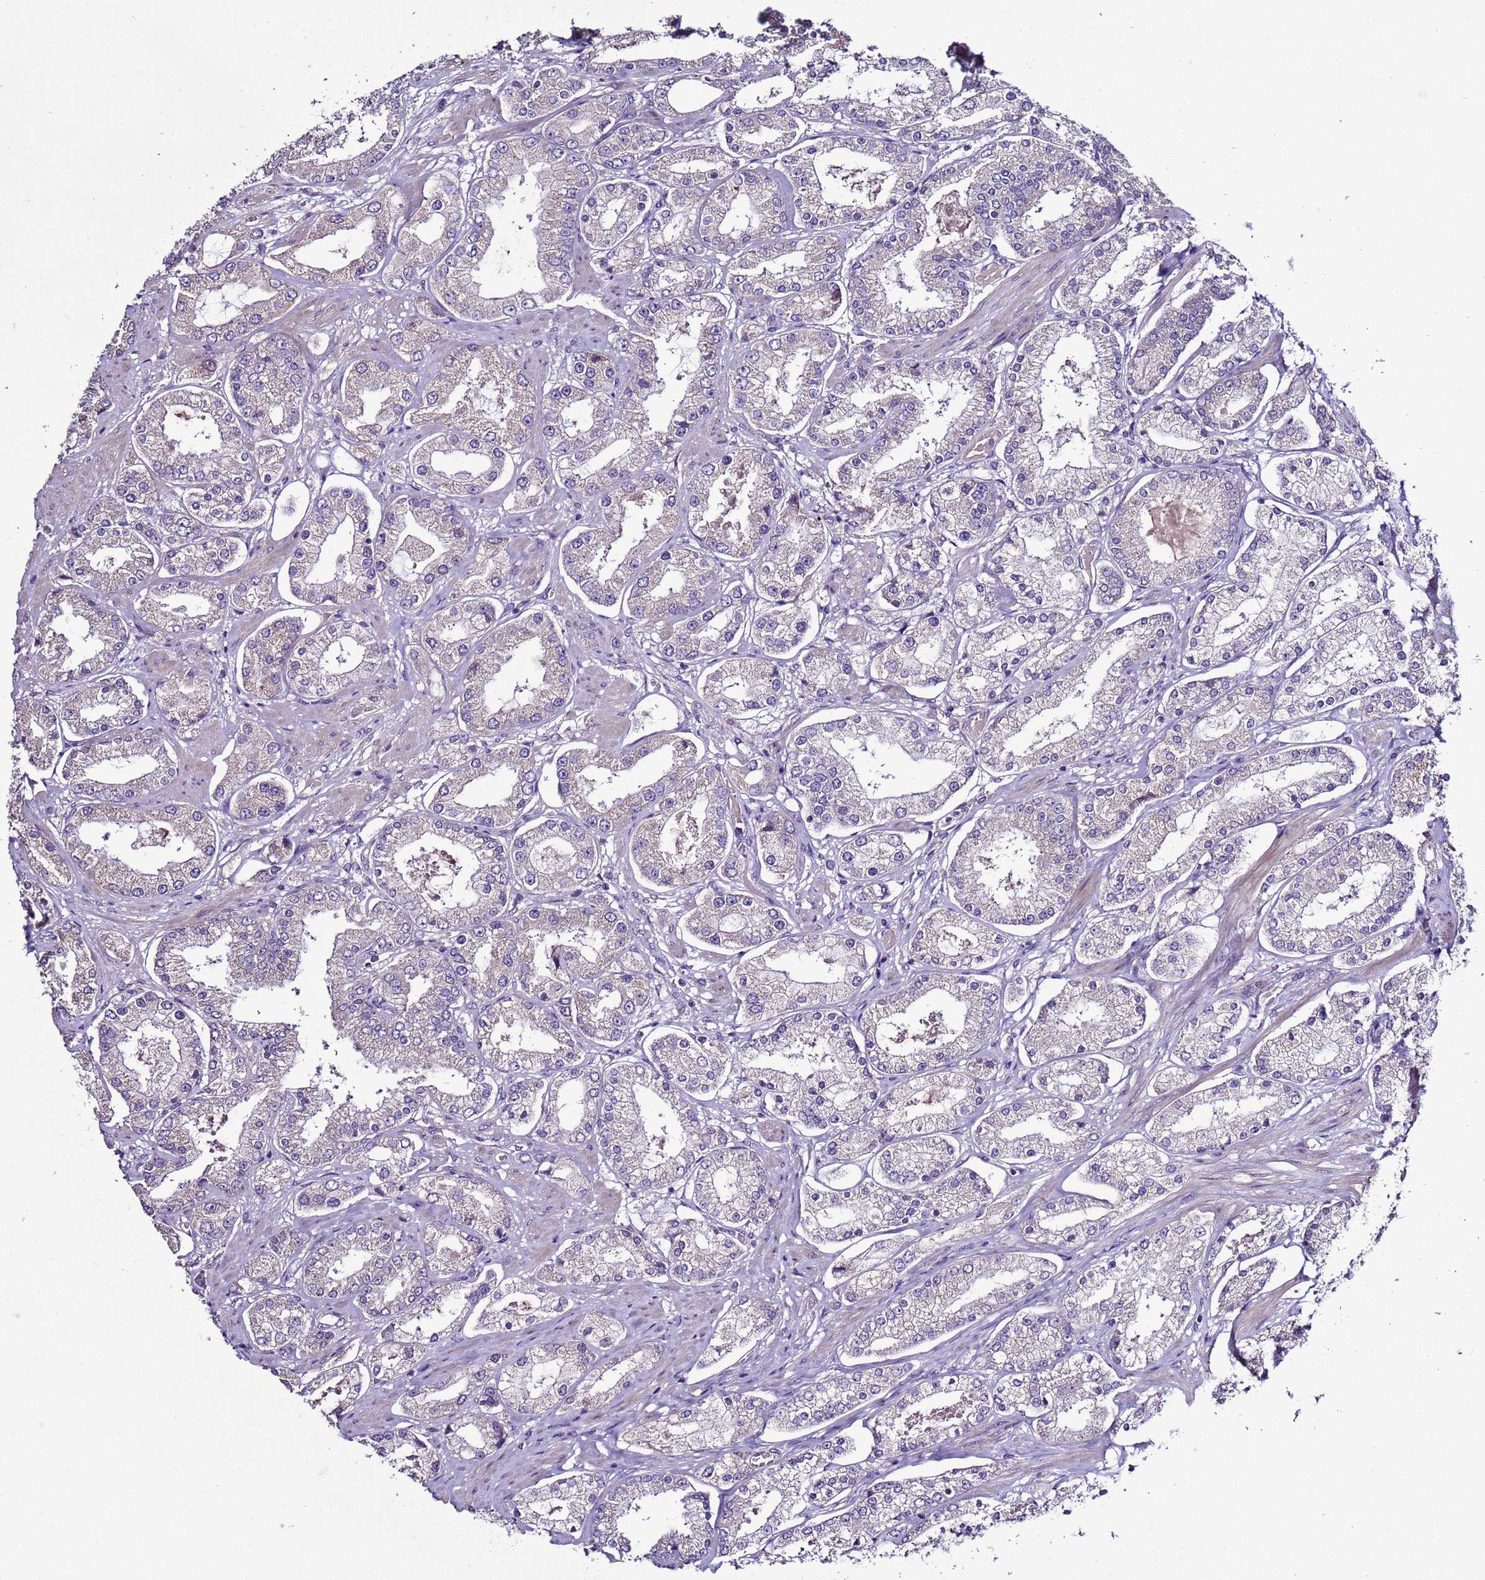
{"staining": {"intensity": "negative", "quantity": "none", "location": "none"}, "tissue": "prostate cancer", "cell_type": "Tumor cells", "image_type": "cancer", "snomed": [{"axis": "morphology", "description": "Adenocarcinoma, High grade"}, {"axis": "topography", "description": "Prostate"}], "caption": "High power microscopy photomicrograph of an immunohistochemistry micrograph of high-grade adenocarcinoma (prostate), revealing no significant expression in tumor cells.", "gene": "RABL2B", "patient": {"sex": "male", "age": 69}}